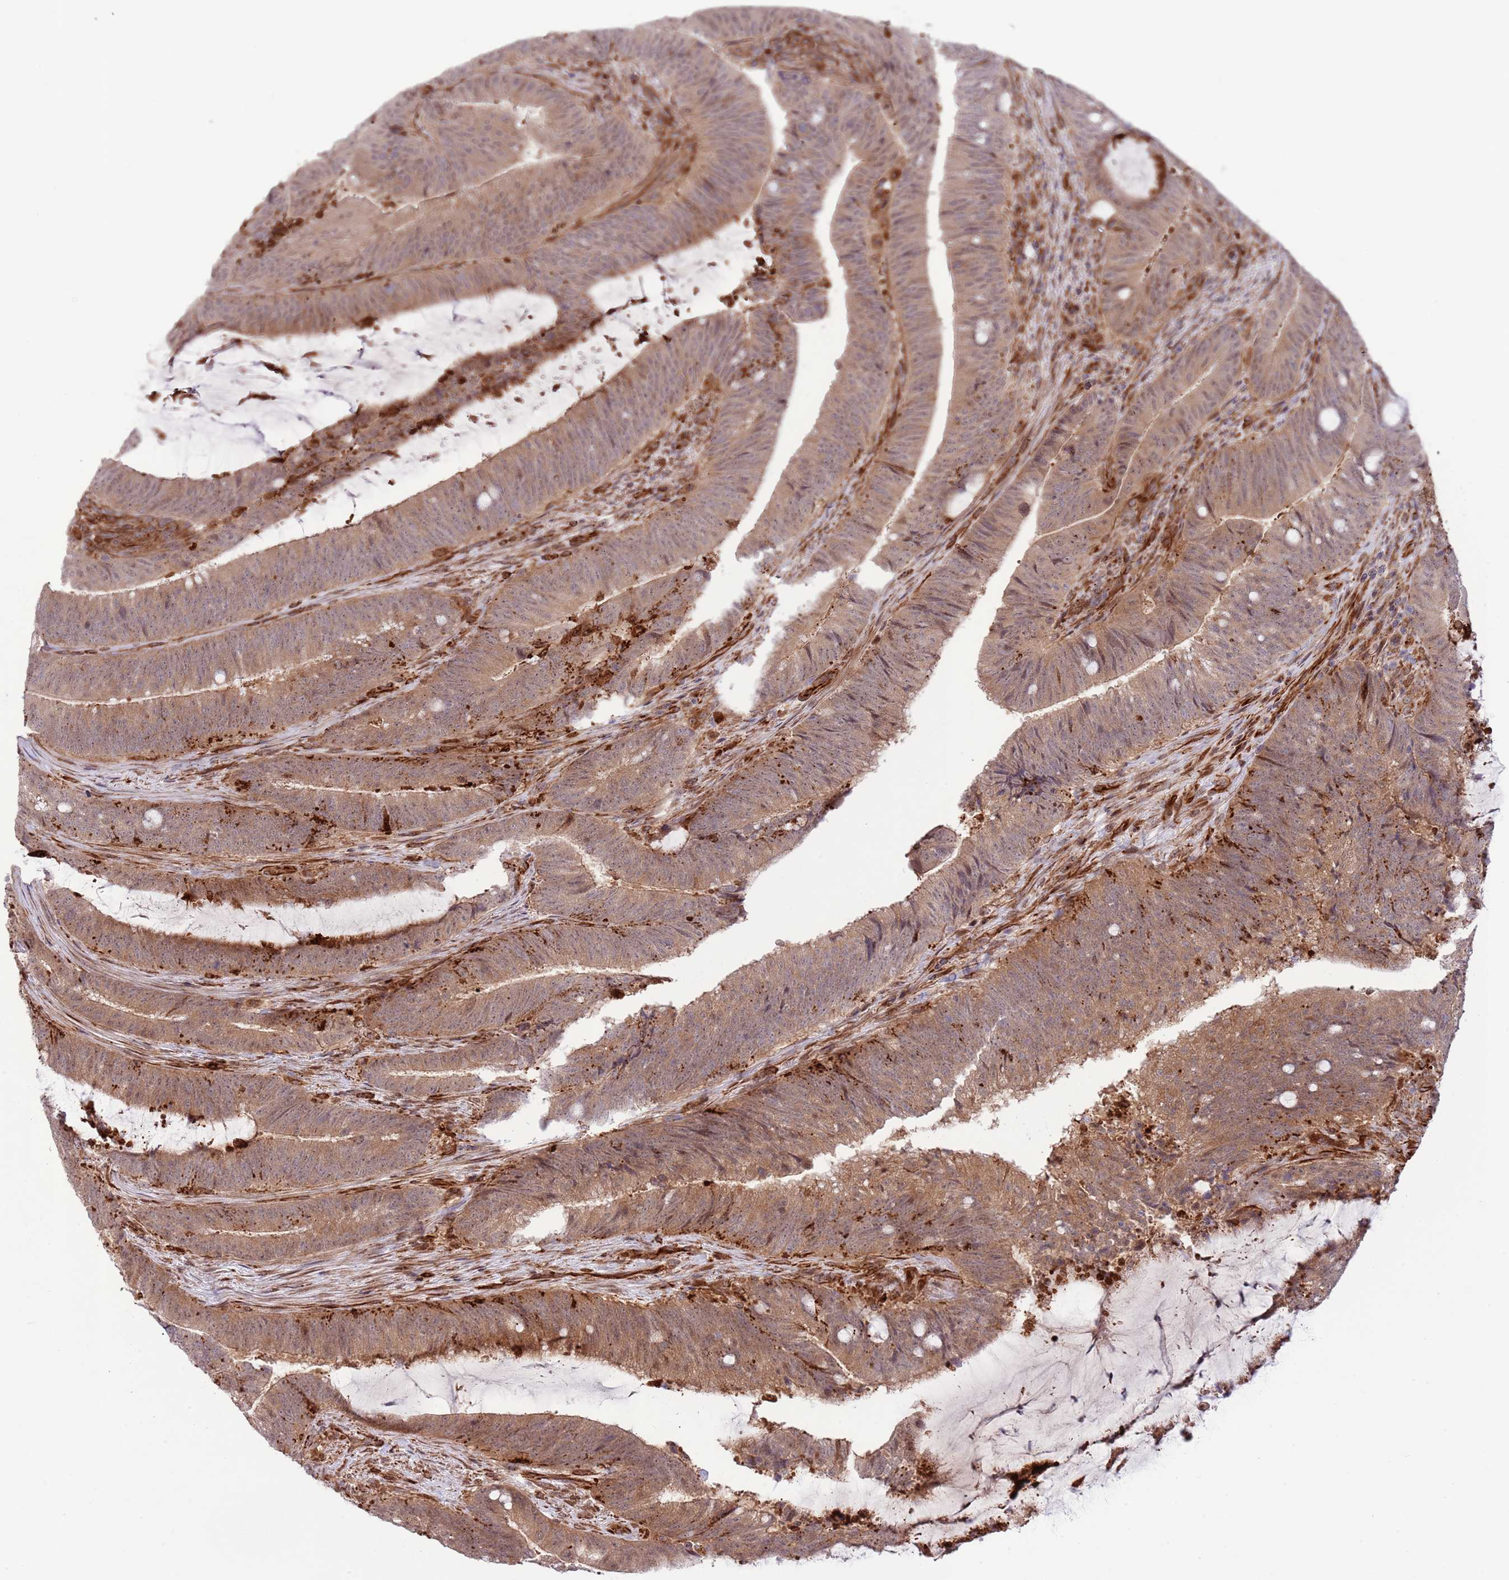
{"staining": {"intensity": "moderate", "quantity": ">75%", "location": "cytoplasmic/membranous"}, "tissue": "colorectal cancer", "cell_type": "Tumor cells", "image_type": "cancer", "snomed": [{"axis": "morphology", "description": "Adenocarcinoma, NOS"}, {"axis": "topography", "description": "Colon"}], "caption": "Approximately >75% of tumor cells in colorectal cancer (adenocarcinoma) exhibit moderate cytoplasmic/membranous protein expression as visualized by brown immunohistochemical staining.", "gene": "NEK3", "patient": {"sex": "female", "age": 43}}